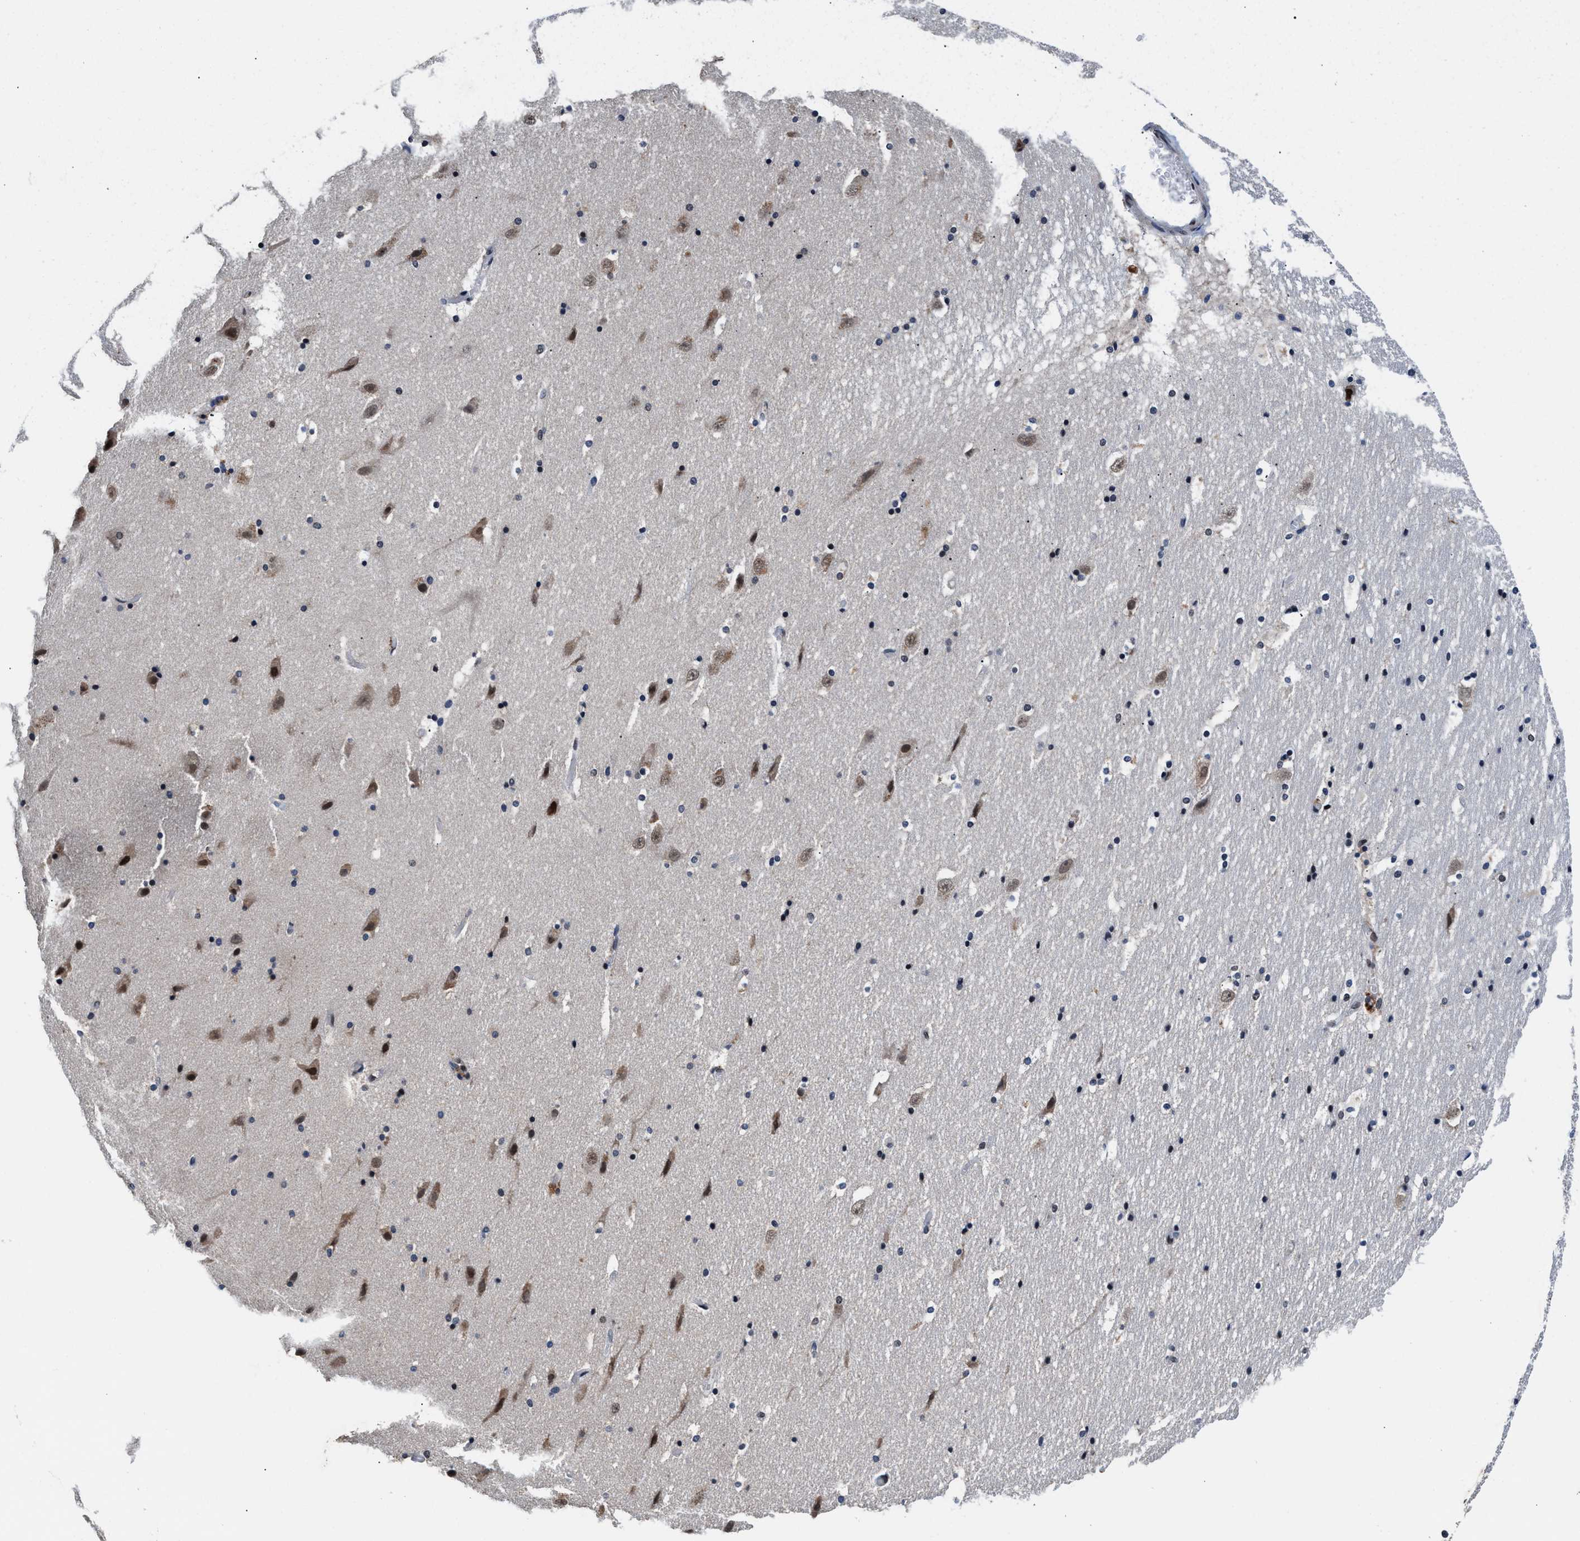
{"staining": {"intensity": "negative", "quantity": "none", "location": "none"}, "tissue": "hippocampus", "cell_type": "Glial cells", "image_type": "normal", "snomed": [{"axis": "morphology", "description": "Normal tissue, NOS"}, {"axis": "topography", "description": "Hippocampus"}], "caption": "Photomicrograph shows no significant protein positivity in glial cells of unremarkable hippocampus.", "gene": "USP16", "patient": {"sex": "male", "age": 45}}